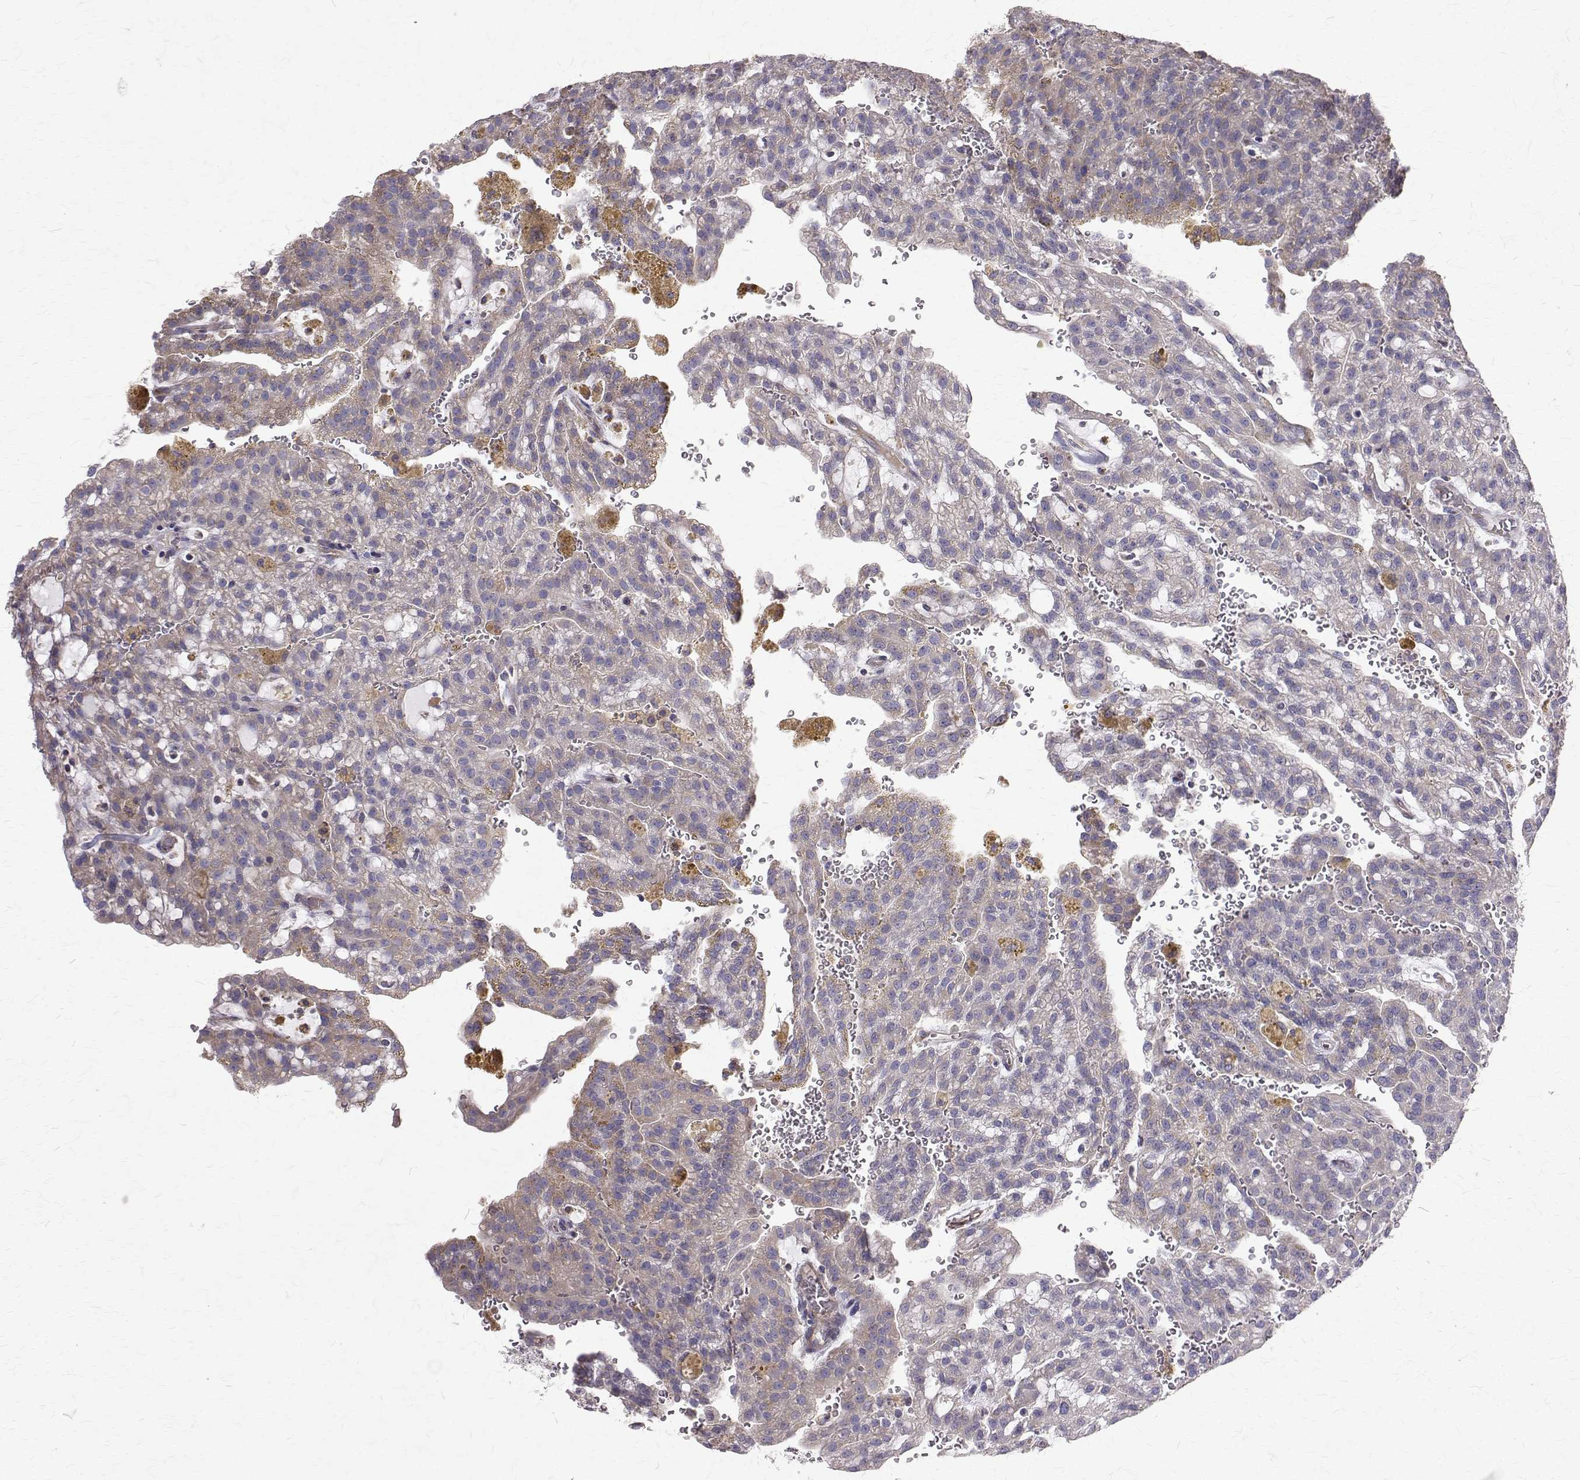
{"staining": {"intensity": "negative", "quantity": "none", "location": "none"}, "tissue": "renal cancer", "cell_type": "Tumor cells", "image_type": "cancer", "snomed": [{"axis": "morphology", "description": "Adenocarcinoma, NOS"}, {"axis": "topography", "description": "Kidney"}], "caption": "An immunohistochemistry (IHC) micrograph of renal cancer is shown. There is no staining in tumor cells of renal cancer.", "gene": "ARFGAP1", "patient": {"sex": "male", "age": 63}}